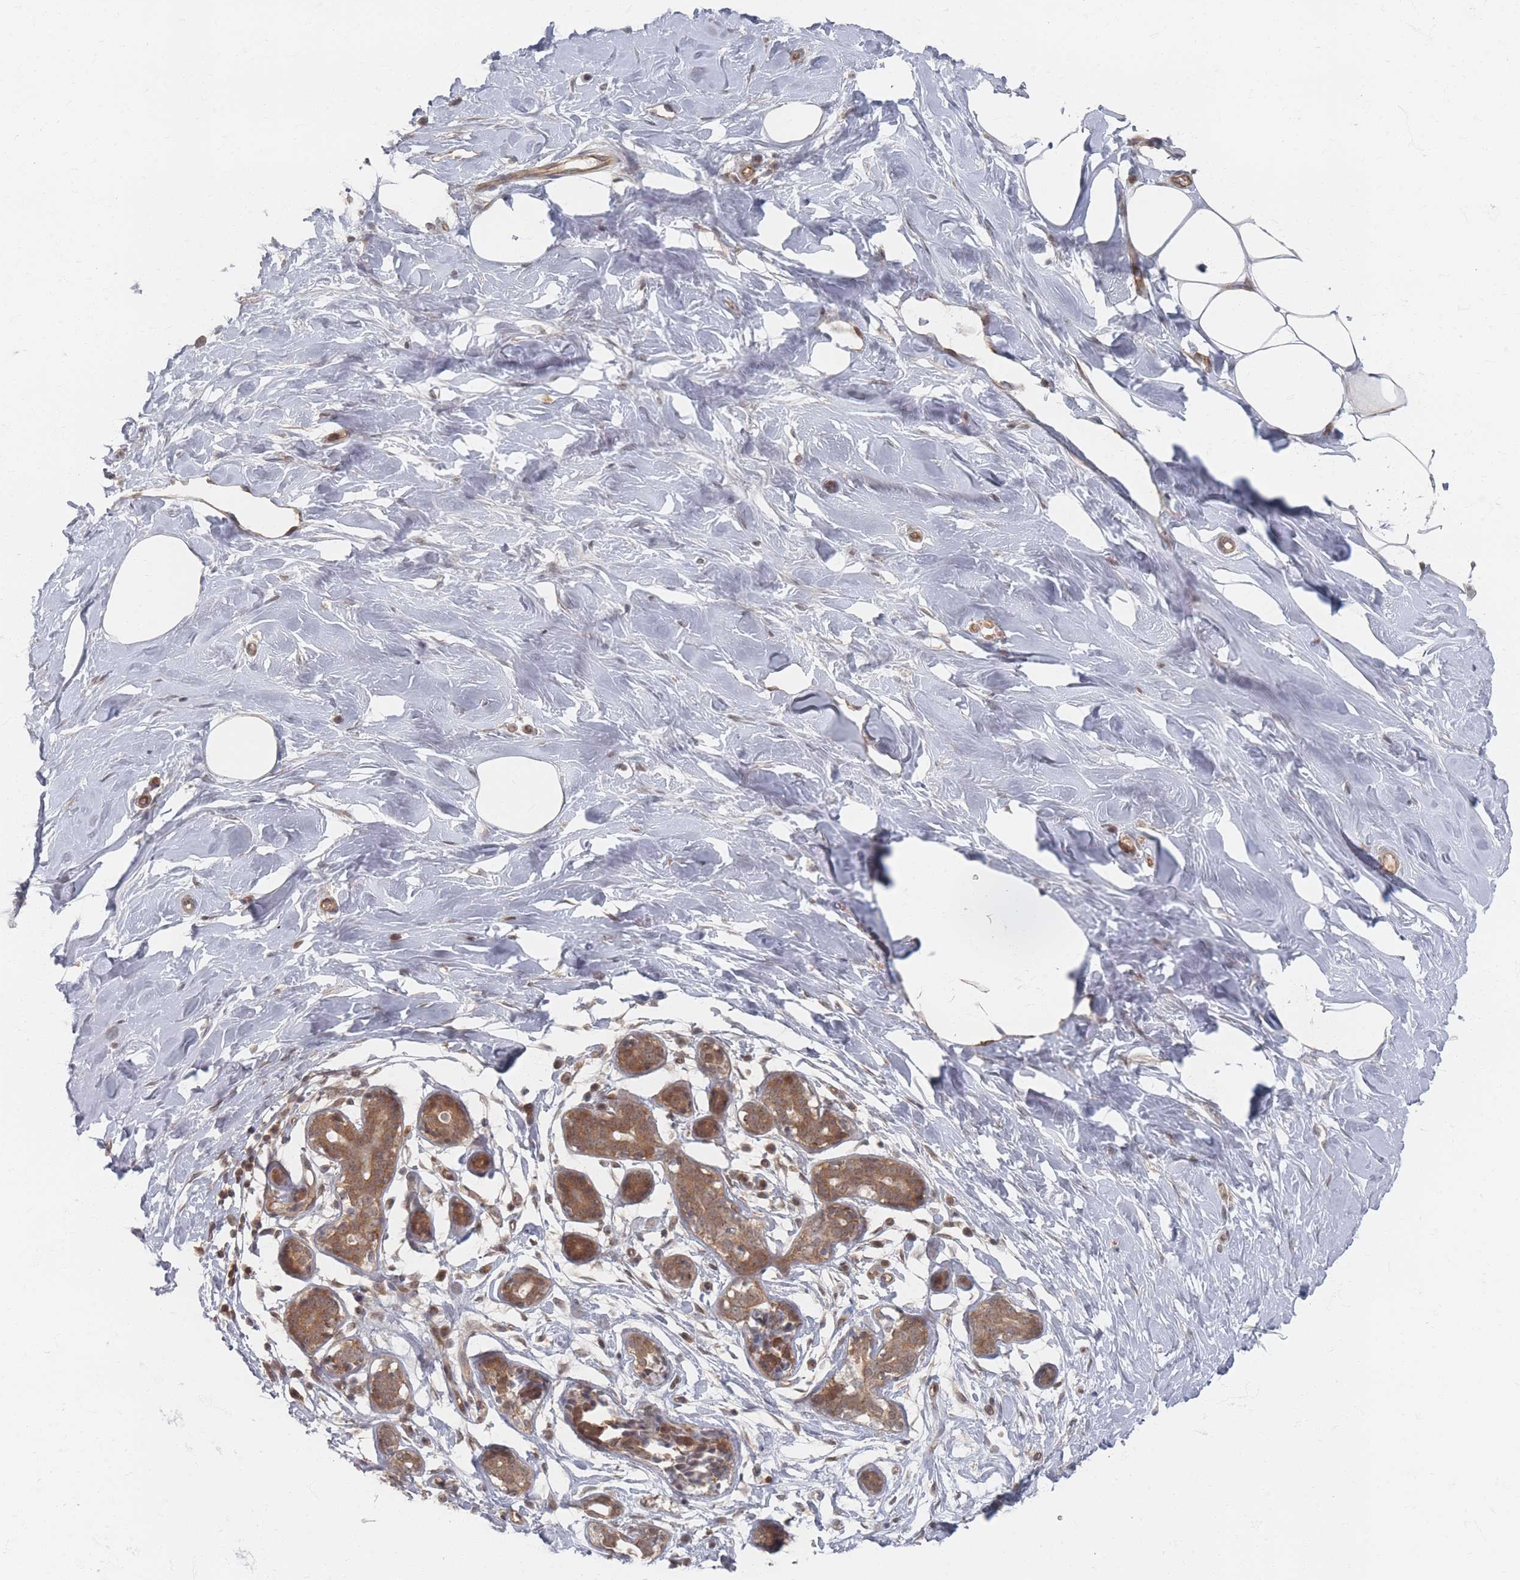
{"staining": {"intensity": "weak", "quantity": "<25%", "location": "cytoplasmic/membranous"}, "tissue": "breast", "cell_type": "Adipocytes", "image_type": "normal", "snomed": [{"axis": "morphology", "description": "Normal tissue, NOS"}, {"axis": "topography", "description": "Breast"}], "caption": "This is an immunohistochemistry (IHC) histopathology image of unremarkable breast. There is no staining in adipocytes.", "gene": "PSMD9", "patient": {"sex": "female", "age": 27}}